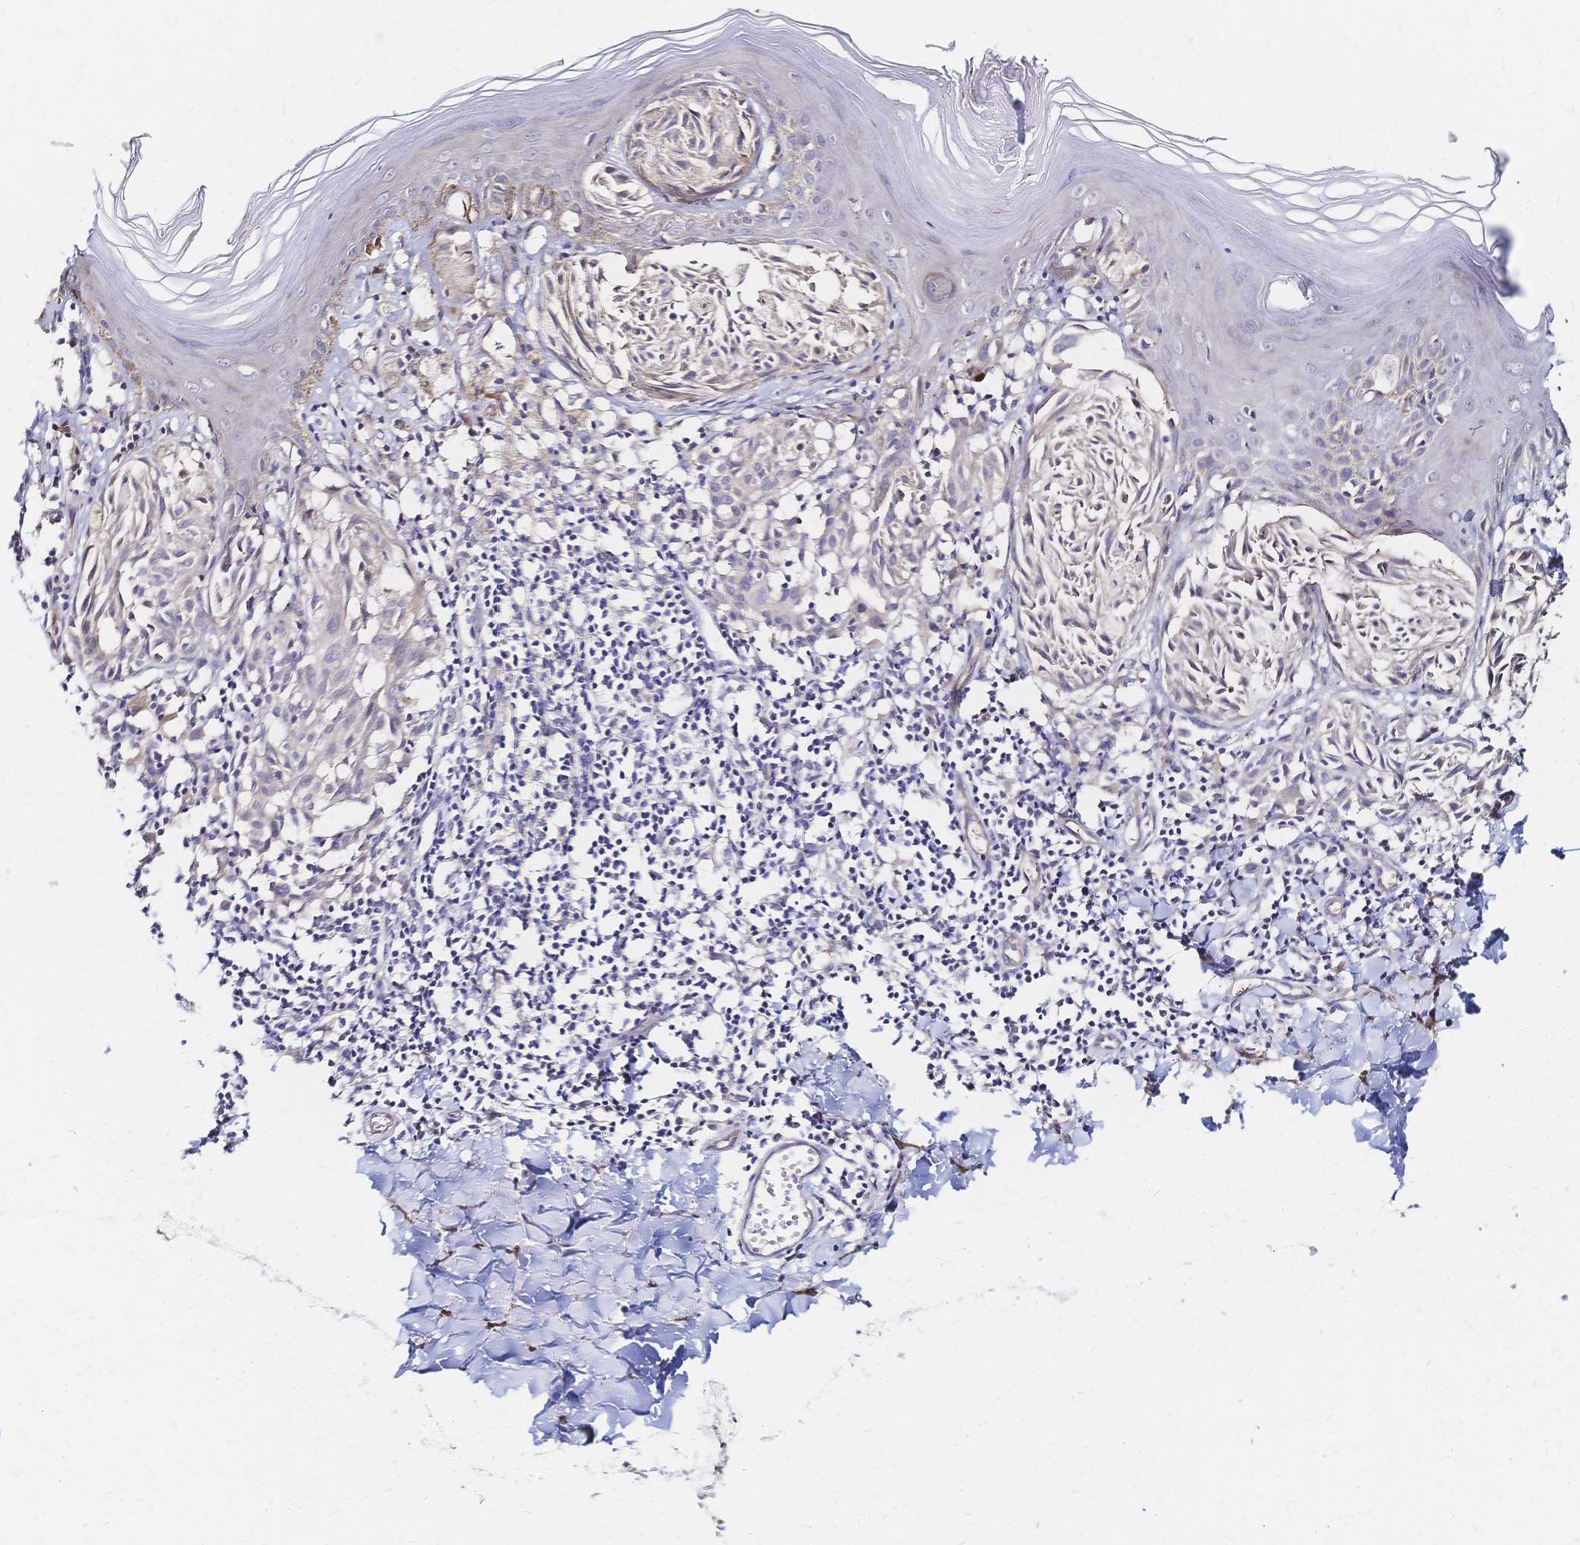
{"staining": {"intensity": "negative", "quantity": "none", "location": "none"}, "tissue": "melanoma", "cell_type": "Tumor cells", "image_type": "cancer", "snomed": [{"axis": "morphology", "description": "Malignant melanoma, NOS"}, {"axis": "topography", "description": "Skin"}], "caption": "This is an immunohistochemistry micrograph of human malignant melanoma. There is no expression in tumor cells.", "gene": "SLC5A1", "patient": {"sex": "female", "age": 38}}